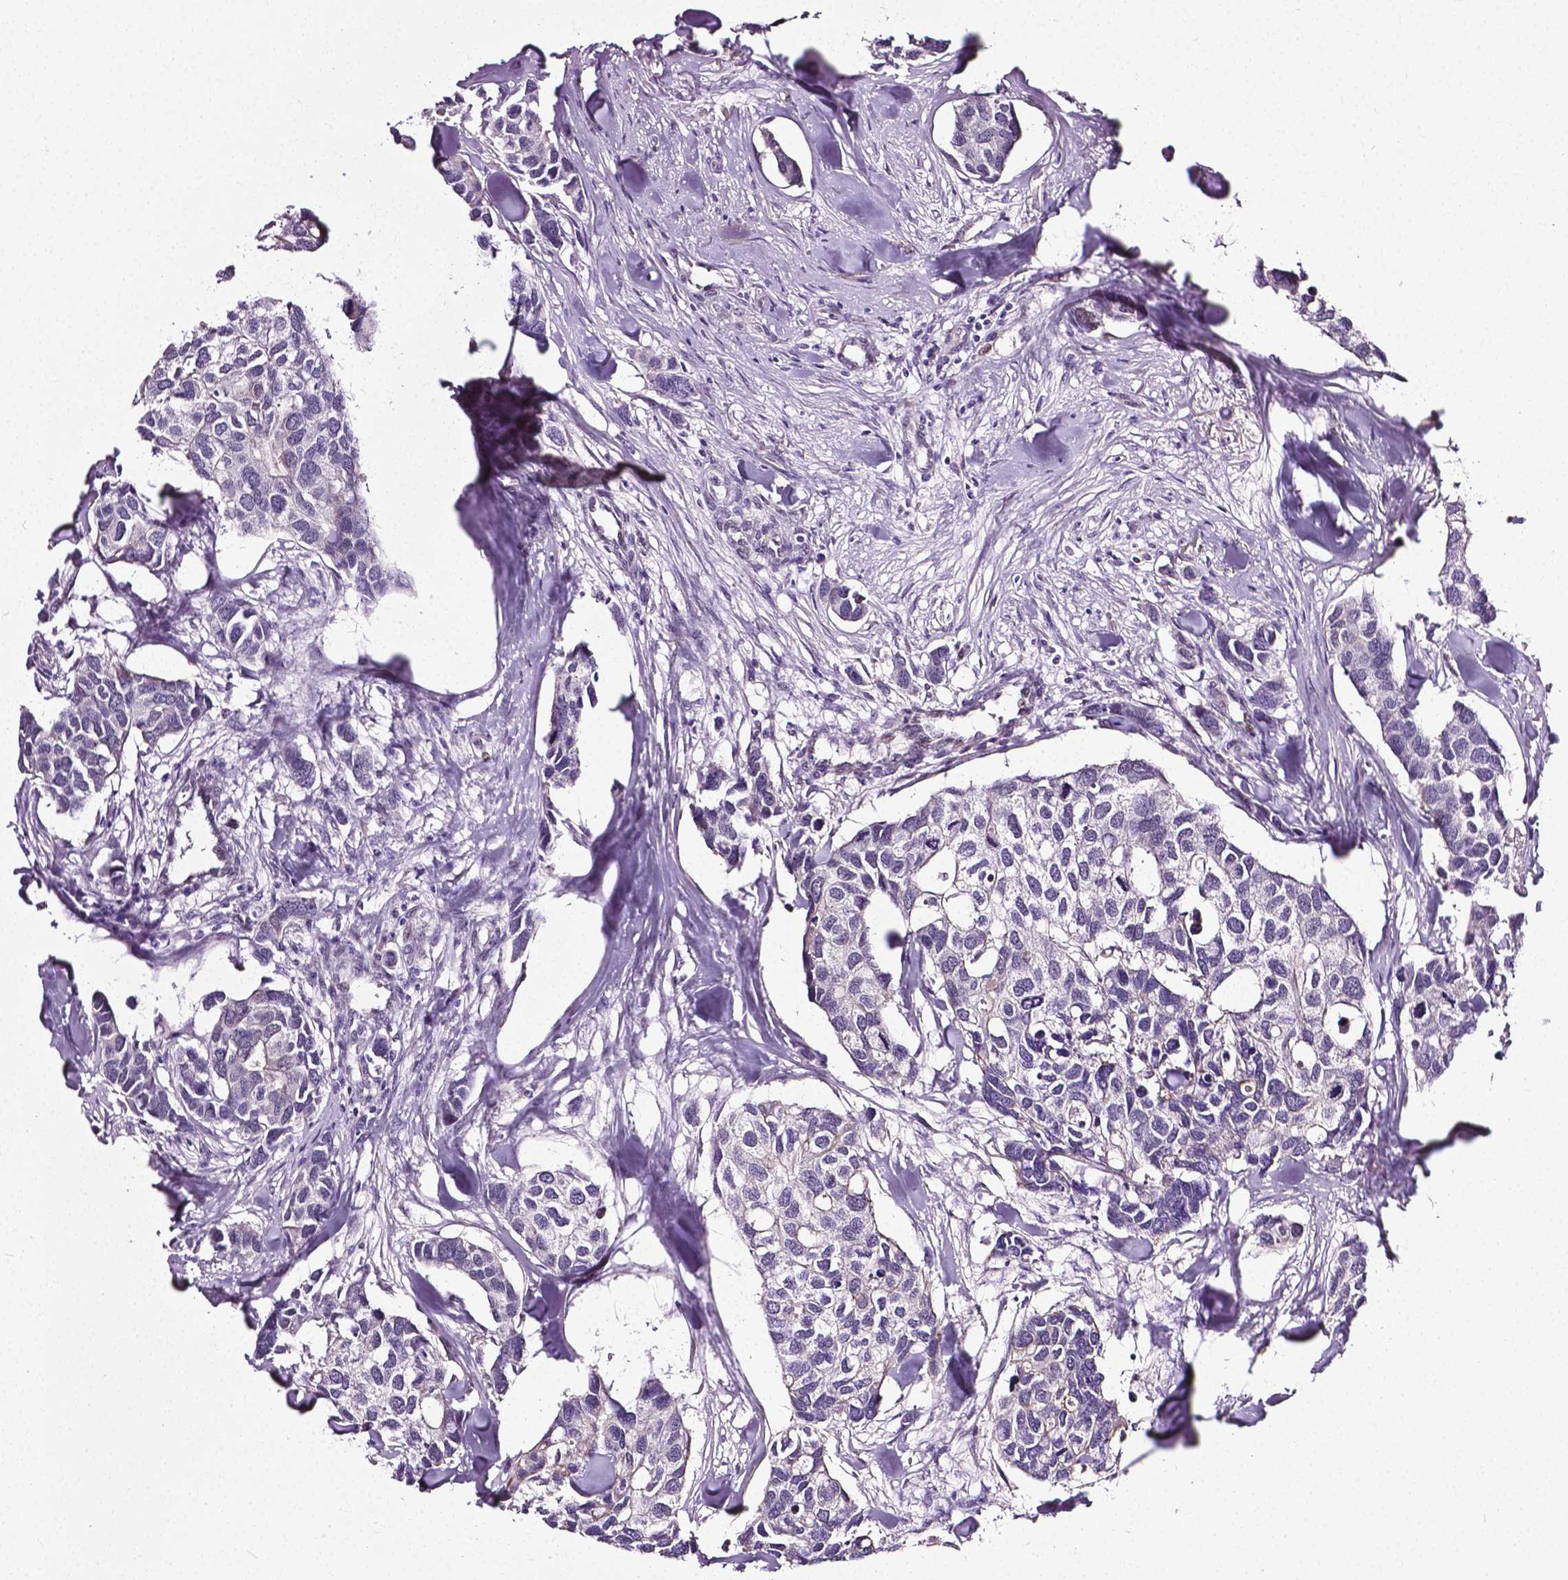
{"staining": {"intensity": "negative", "quantity": "none", "location": "none"}, "tissue": "breast cancer", "cell_type": "Tumor cells", "image_type": "cancer", "snomed": [{"axis": "morphology", "description": "Duct carcinoma"}, {"axis": "topography", "description": "Breast"}], "caption": "A photomicrograph of breast cancer stained for a protein exhibits no brown staining in tumor cells.", "gene": "PTGER3", "patient": {"sex": "female", "age": 83}}